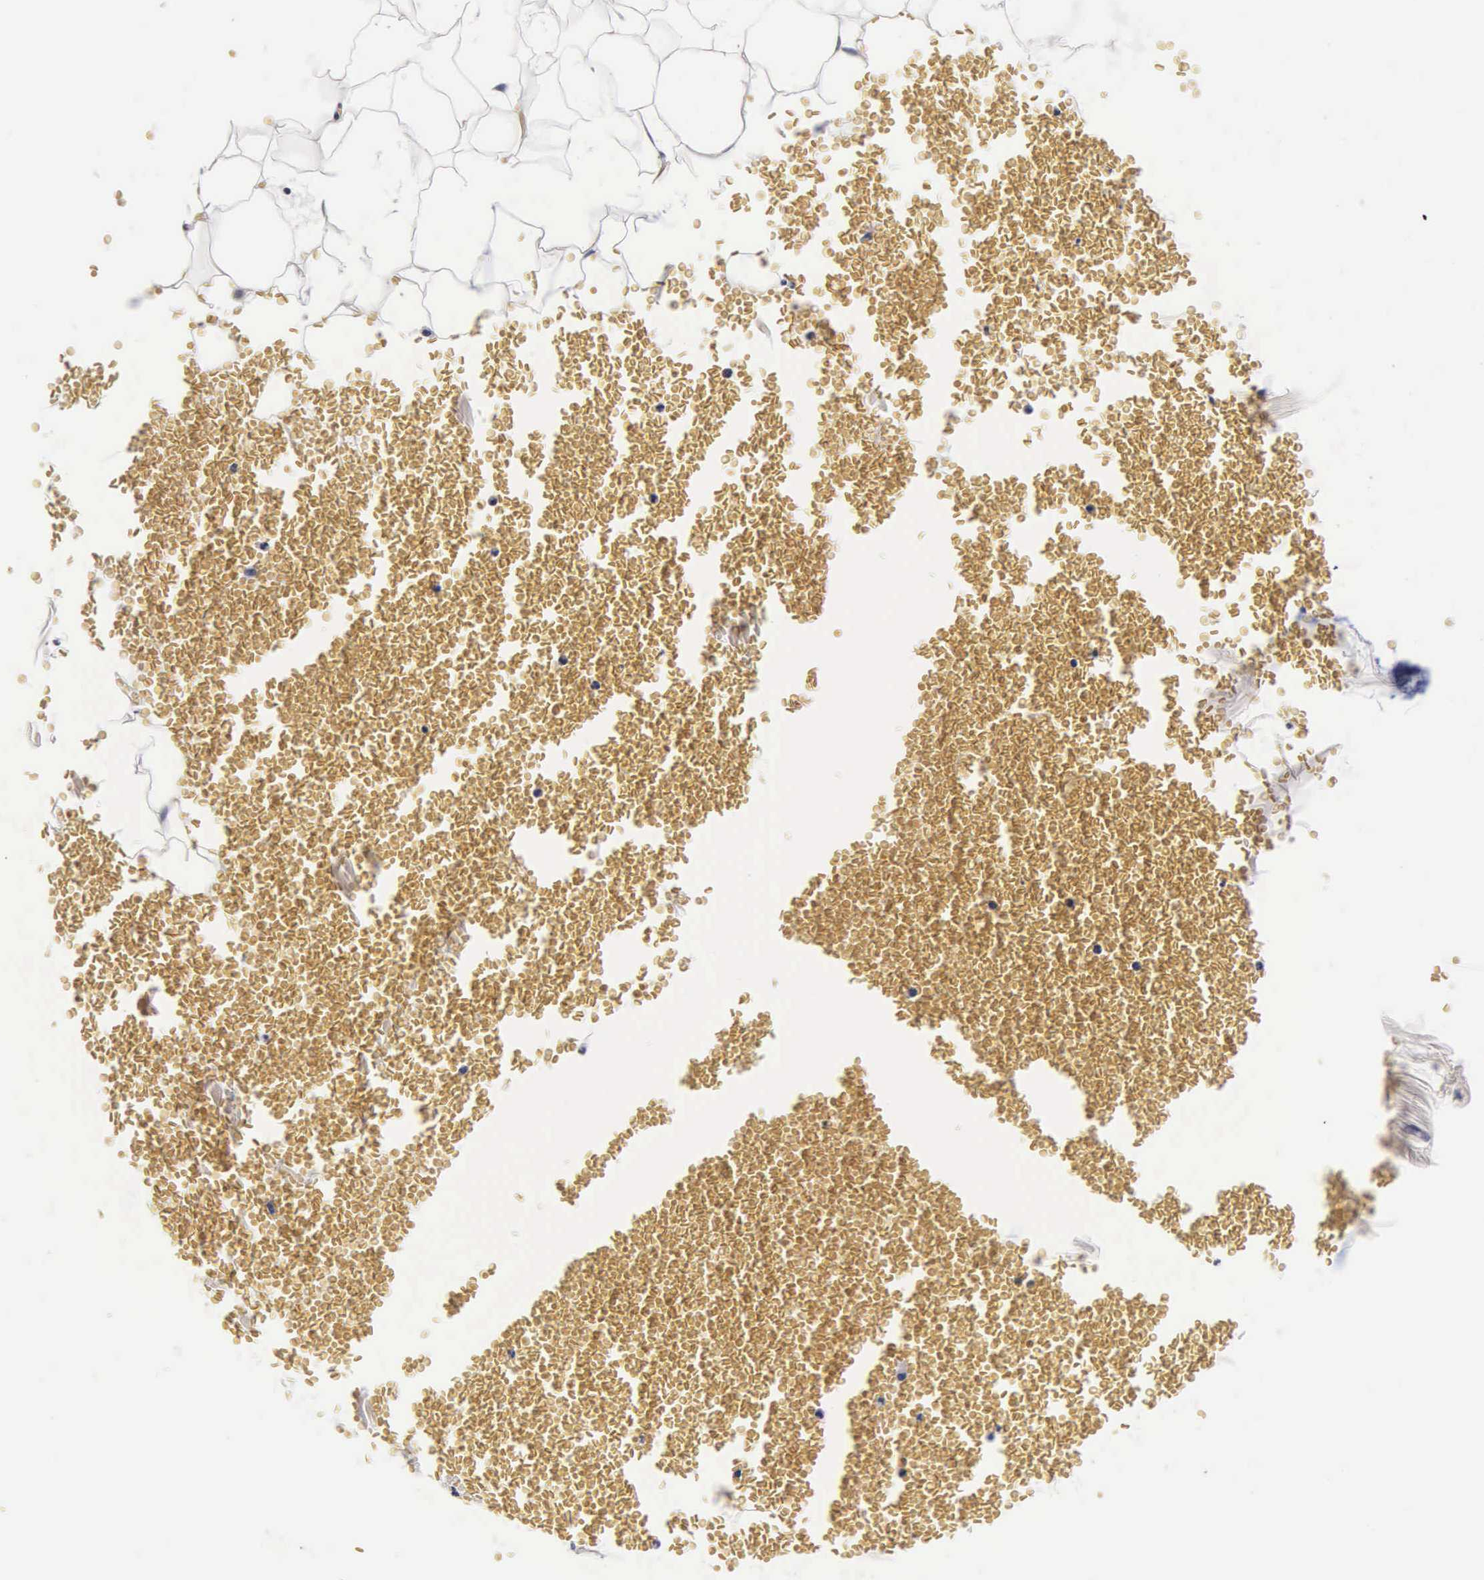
{"staining": {"intensity": "negative", "quantity": "none", "location": "none"}, "tissue": "adipose tissue", "cell_type": "Adipocytes", "image_type": "normal", "snomed": [{"axis": "morphology", "description": "Normal tissue, NOS"}, {"axis": "morphology", "description": "Inflammation, NOS"}, {"axis": "topography", "description": "Lymph node"}, {"axis": "topography", "description": "Peripheral nerve tissue"}], "caption": "Protein analysis of unremarkable adipose tissue displays no significant expression in adipocytes. Nuclei are stained in blue.", "gene": "INS", "patient": {"sex": "male", "age": 52}}